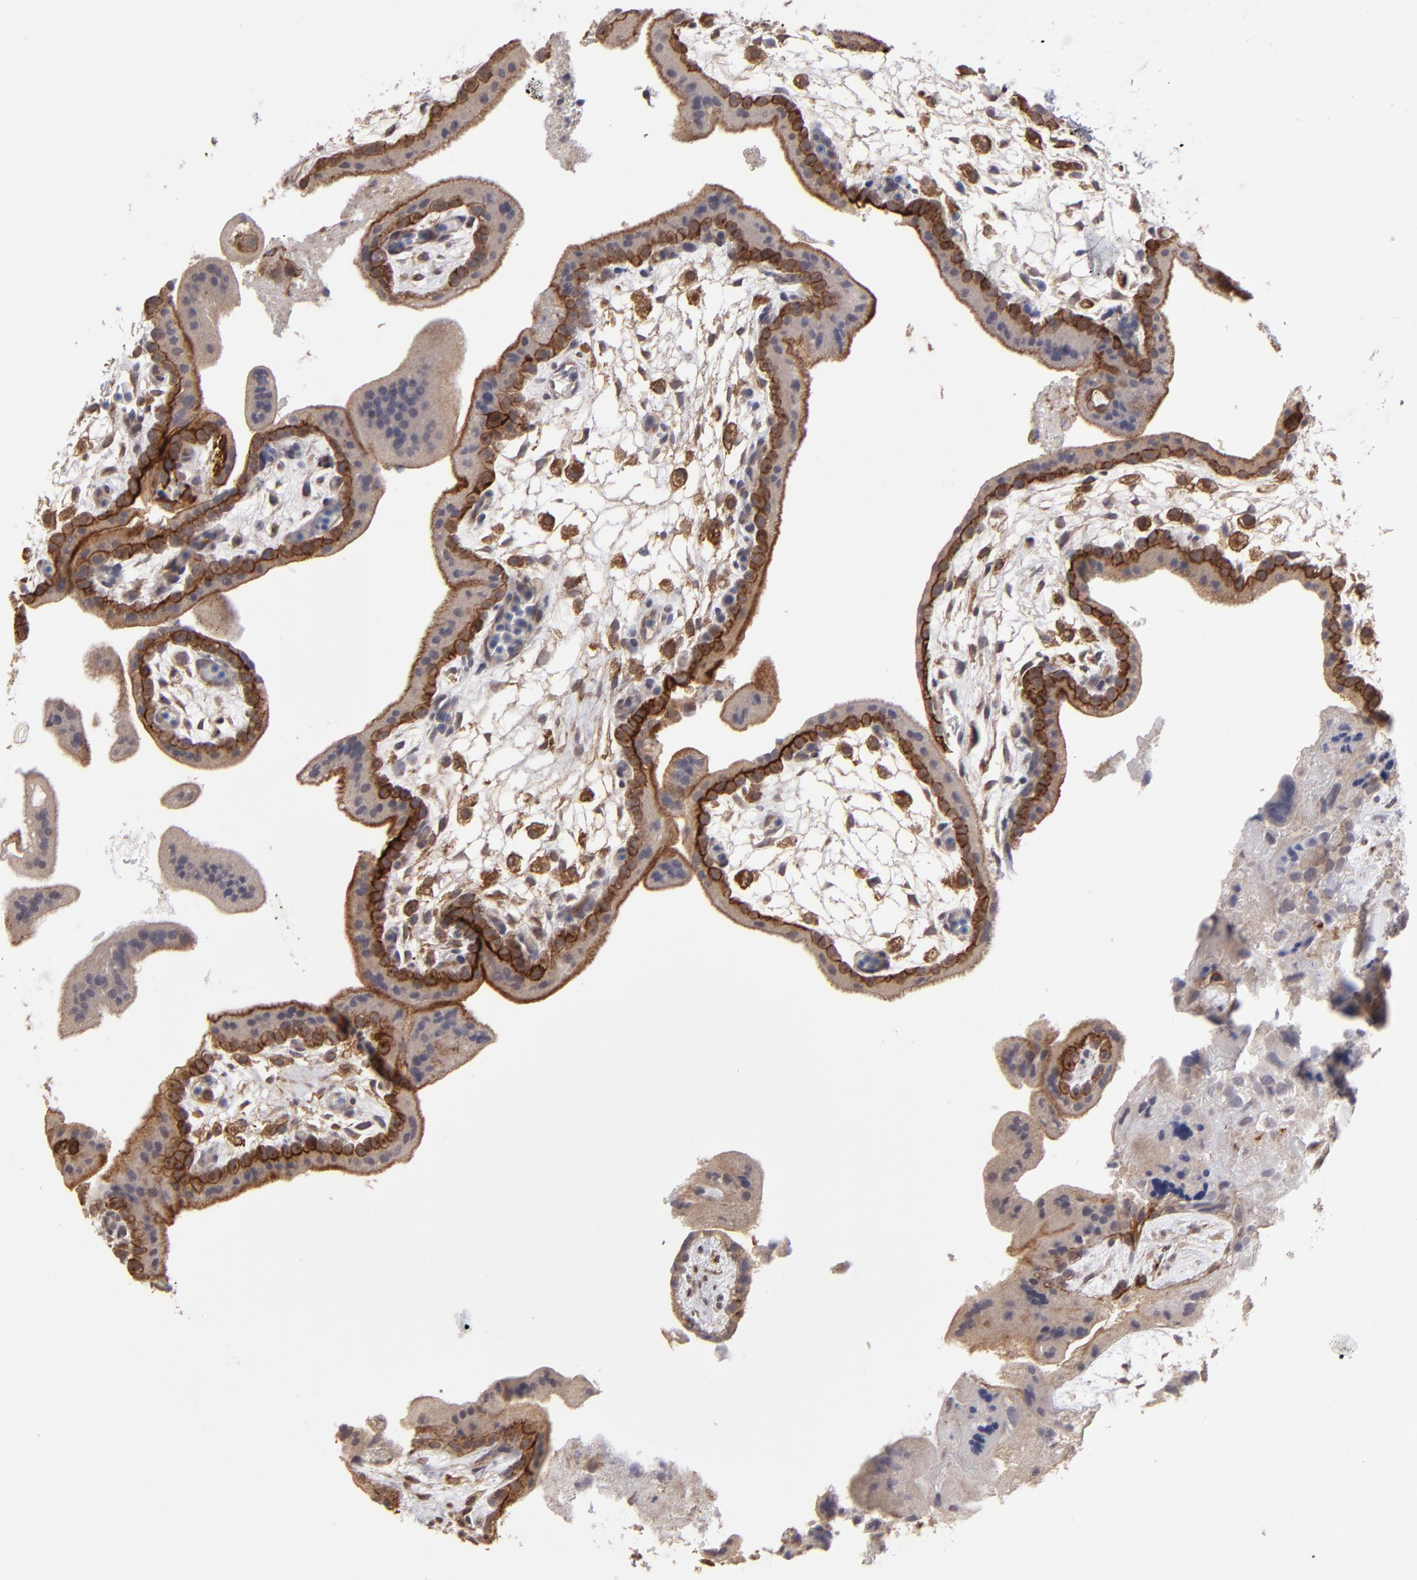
{"staining": {"intensity": "strong", "quantity": "25%-75%", "location": "cytoplasmic/membranous"}, "tissue": "placenta", "cell_type": "Trophoblastic cells", "image_type": "normal", "snomed": [{"axis": "morphology", "description": "Normal tissue, NOS"}, {"axis": "topography", "description": "Placenta"}], "caption": "IHC micrograph of unremarkable placenta: placenta stained using immunohistochemistry (IHC) demonstrates high levels of strong protein expression localized specifically in the cytoplasmic/membranous of trophoblastic cells, appearing as a cytoplasmic/membranous brown color.", "gene": "ITGB5", "patient": {"sex": "female", "age": 35}}